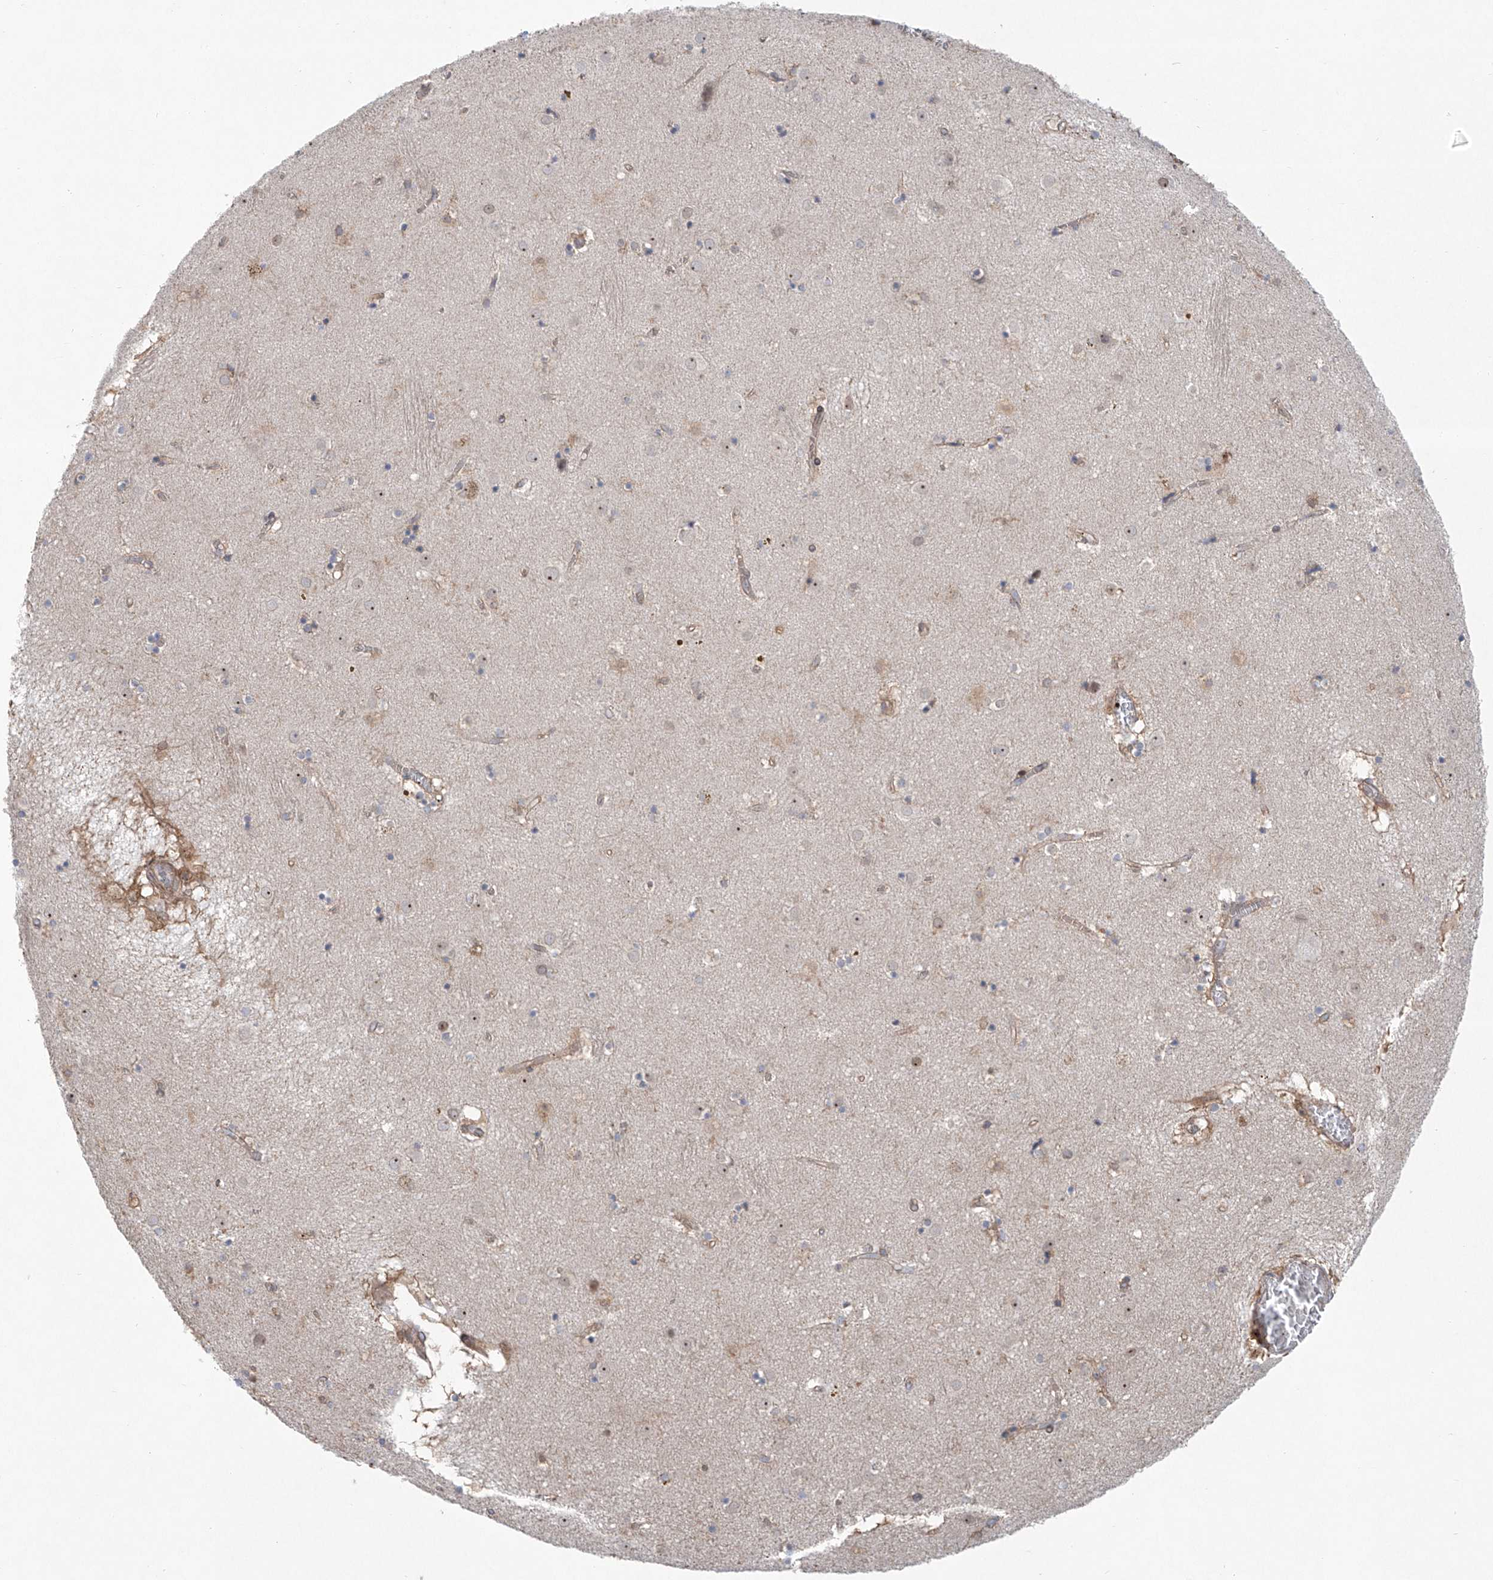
{"staining": {"intensity": "weak", "quantity": "<25%", "location": "cytoplasmic/membranous"}, "tissue": "caudate", "cell_type": "Glial cells", "image_type": "normal", "snomed": [{"axis": "morphology", "description": "Normal tissue, NOS"}, {"axis": "topography", "description": "Lateral ventricle wall"}], "caption": "Immunohistochemistry photomicrograph of unremarkable caudate: caudate stained with DAB (3,3'-diaminobenzidine) displays no significant protein positivity in glial cells.", "gene": "KLC4", "patient": {"sex": "male", "age": 70}}